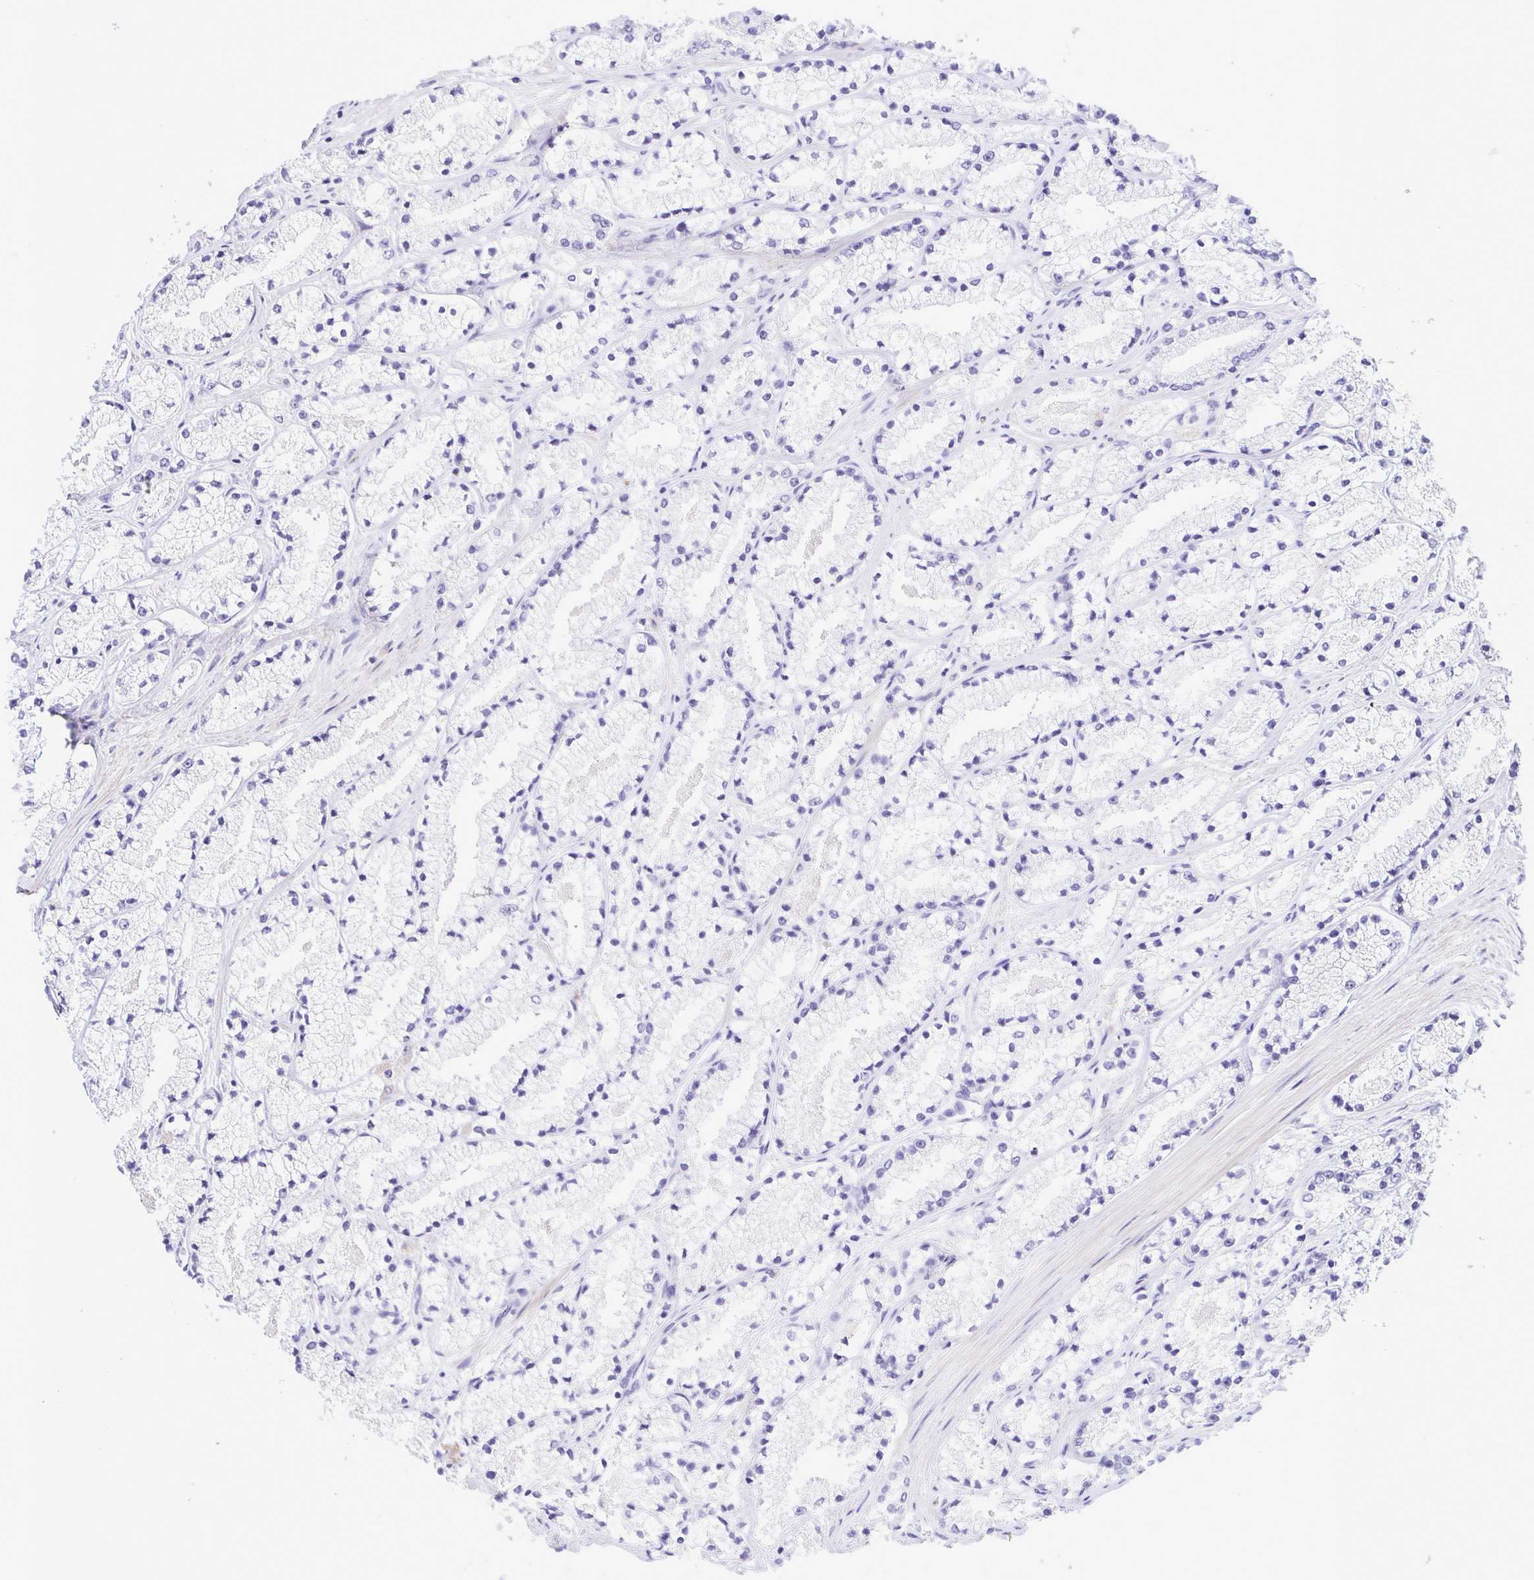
{"staining": {"intensity": "negative", "quantity": "none", "location": "none"}, "tissue": "prostate cancer", "cell_type": "Tumor cells", "image_type": "cancer", "snomed": [{"axis": "morphology", "description": "Adenocarcinoma, High grade"}, {"axis": "topography", "description": "Prostate"}], "caption": "Protein analysis of prostate high-grade adenocarcinoma exhibits no significant staining in tumor cells. (Brightfield microscopy of DAB IHC at high magnification).", "gene": "GPR182", "patient": {"sex": "male", "age": 63}}